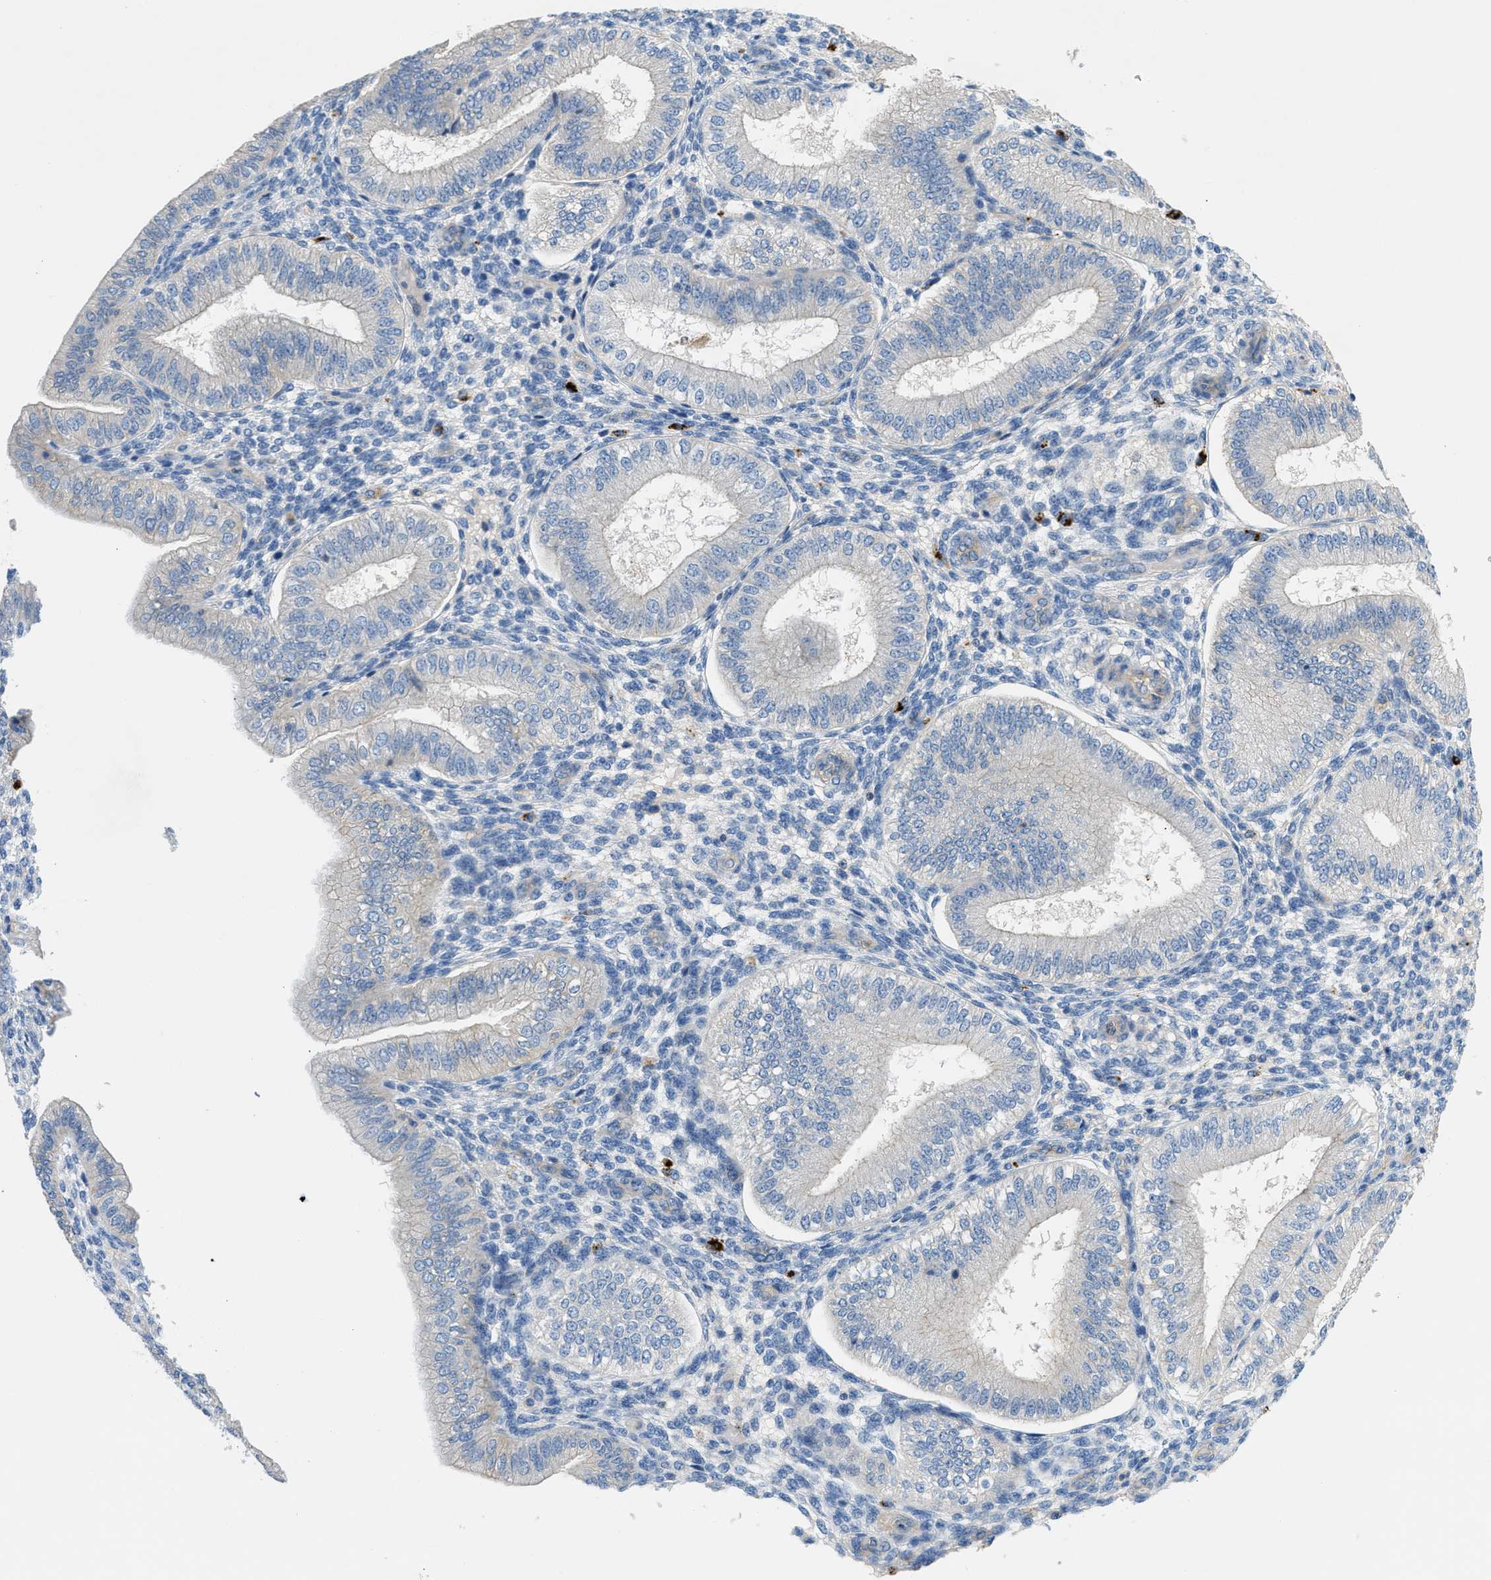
{"staining": {"intensity": "negative", "quantity": "none", "location": "none"}, "tissue": "endometrium", "cell_type": "Cells in endometrial stroma", "image_type": "normal", "snomed": [{"axis": "morphology", "description": "Normal tissue, NOS"}, {"axis": "topography", "description": "Endometrium"}], "caption": "Cells in endometrial stroma show no significant expression in normal endometrium.", "gene": "ORAI1", "patient": {"sex": "female", "age": 35}}